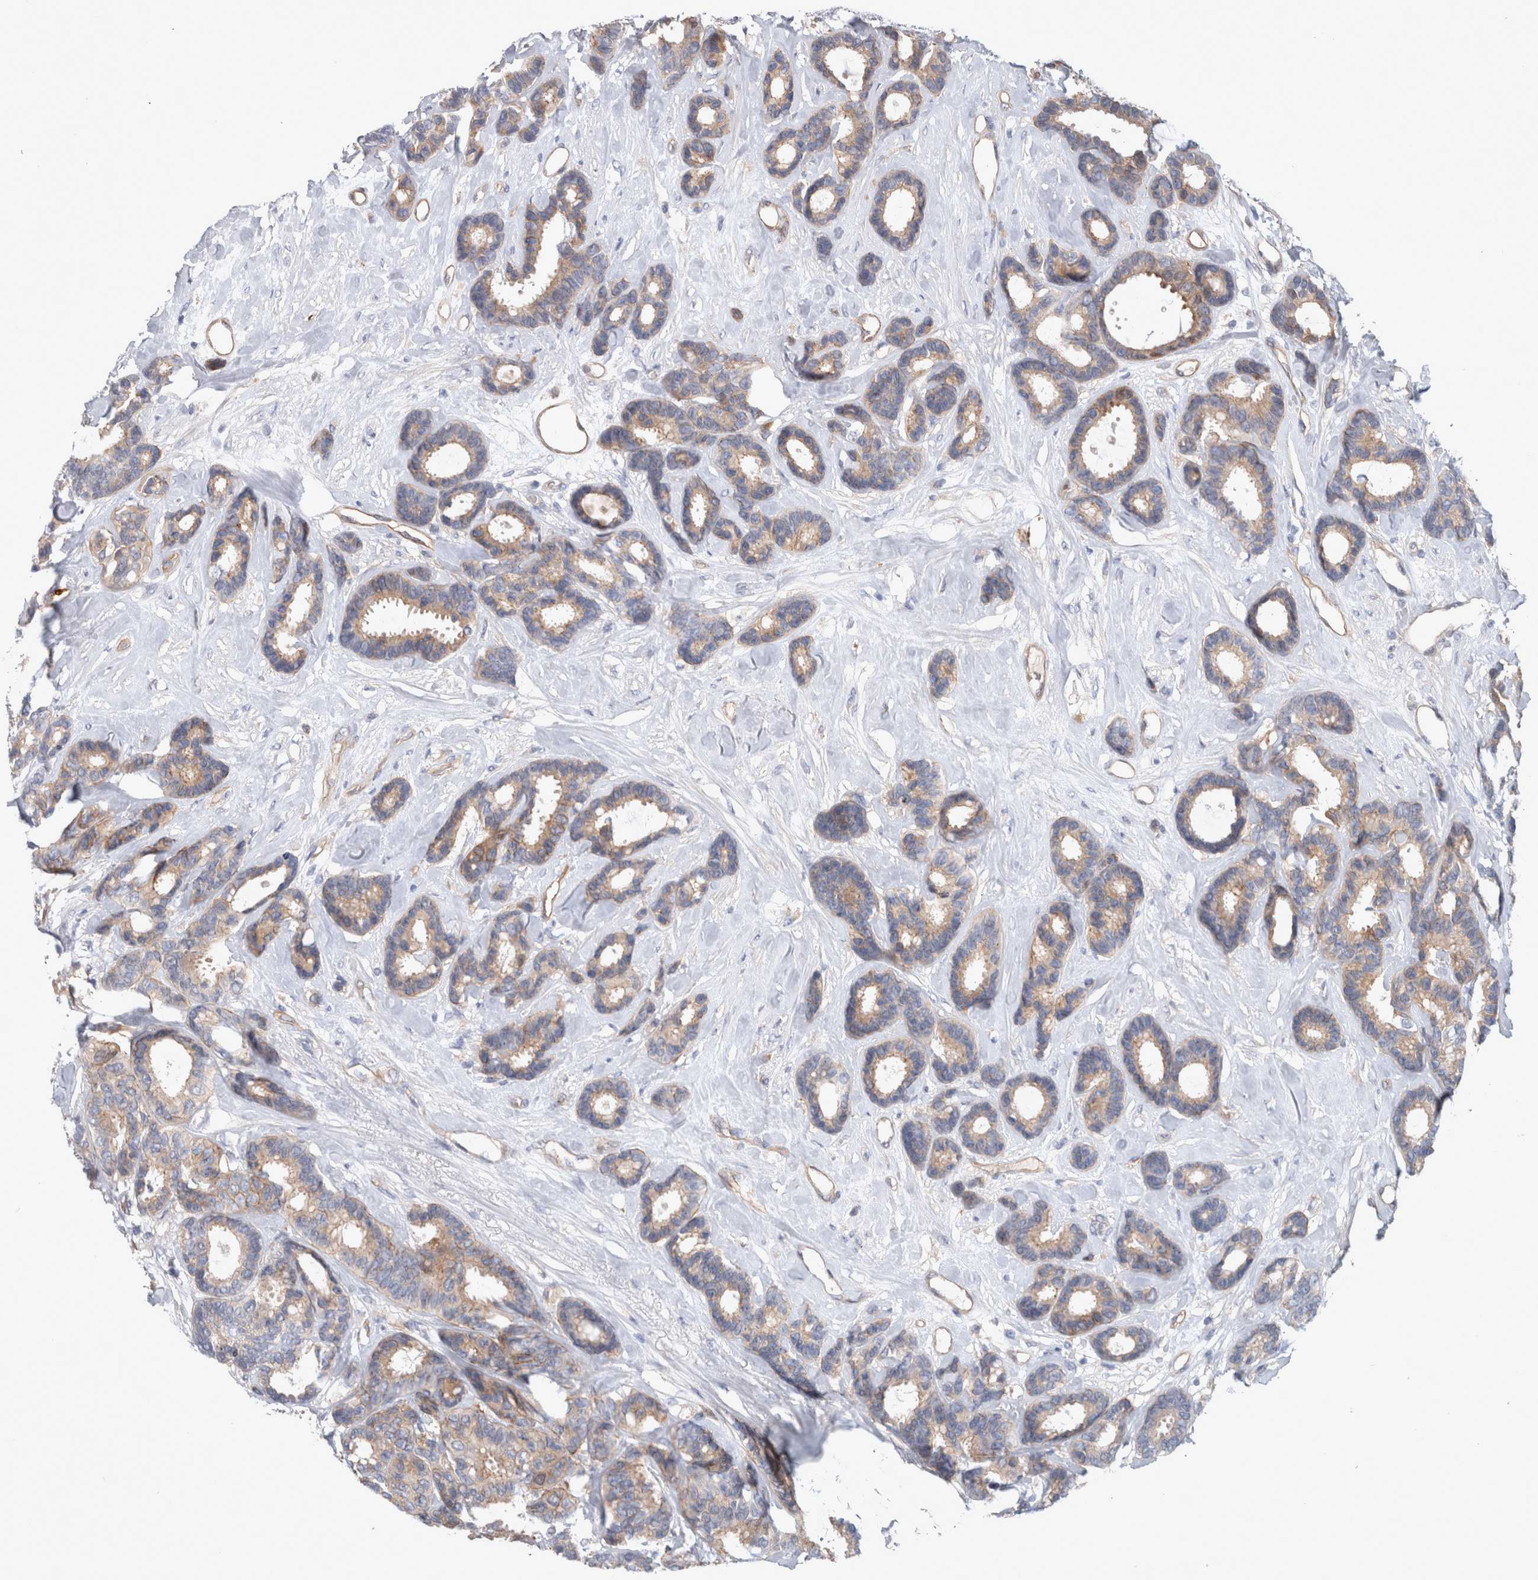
{"staining": {"intensity": "weak", "quantity": "25%-75%", "location": "cytoplasmic/membranous"}, "tissue": "breast cancer", "cell_type": "Tumor cells", "image_type": "cancer", "snomed": [{"axis": "morphology", "description": "Duct carcinoma"}, {"axis": "topography", "description": "Breast"}], "caption": "An IHC image of neoplastic tissue is shown. Protein staining in brown highlights weak cytoplasmic/membranous positivity in breast invasive ductal carcinoma within tumor cells.", "gene": "BCAM", "patient": {"sex": "female", "age": 87}}